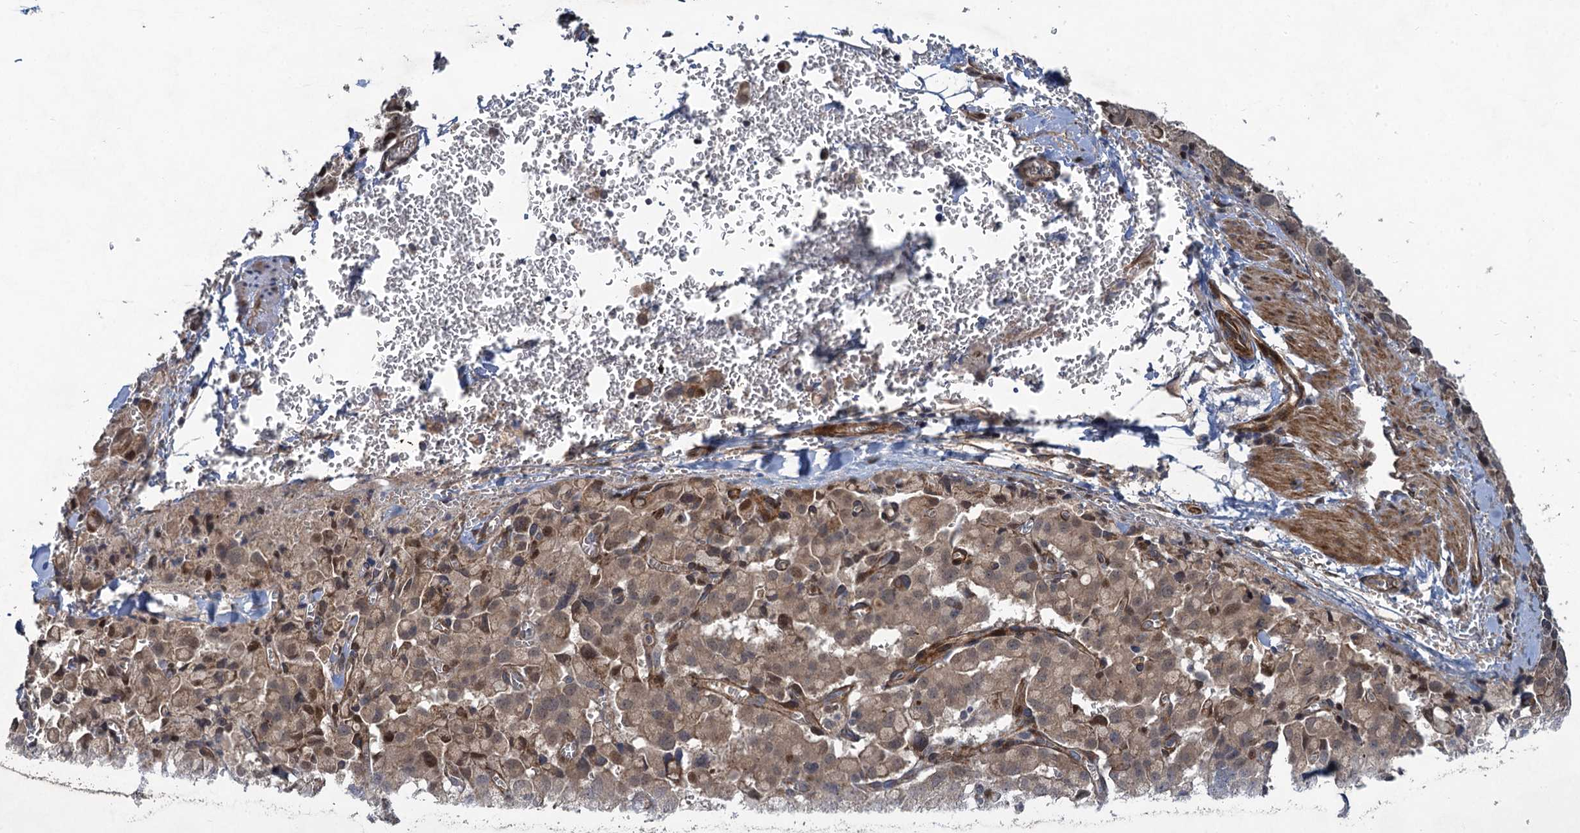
{"staining": {"intensity": "moderate", "quantity": "<25%", "location": "cytoplasmic/membranous,nuclear"}, "tissue": "pancreatic cancer", "cell_type": "Tumor cells", "image_type": "cancer", "snomed": [{"axis": "morphology", "description": "Adenocarcinoma, NOS"}, {"axis": "topography", "description": "Pancreas"}], "caption": "A micrograph showing moderate cytoplasmic/membranous and nuclear expression in about <25% of tumor cells in adenocarcinoma (pancreatic), as visualized by brown immunohistochemical staining.", "gene": "NUDT22", "patient": {"sex": "male", "age": 65}}